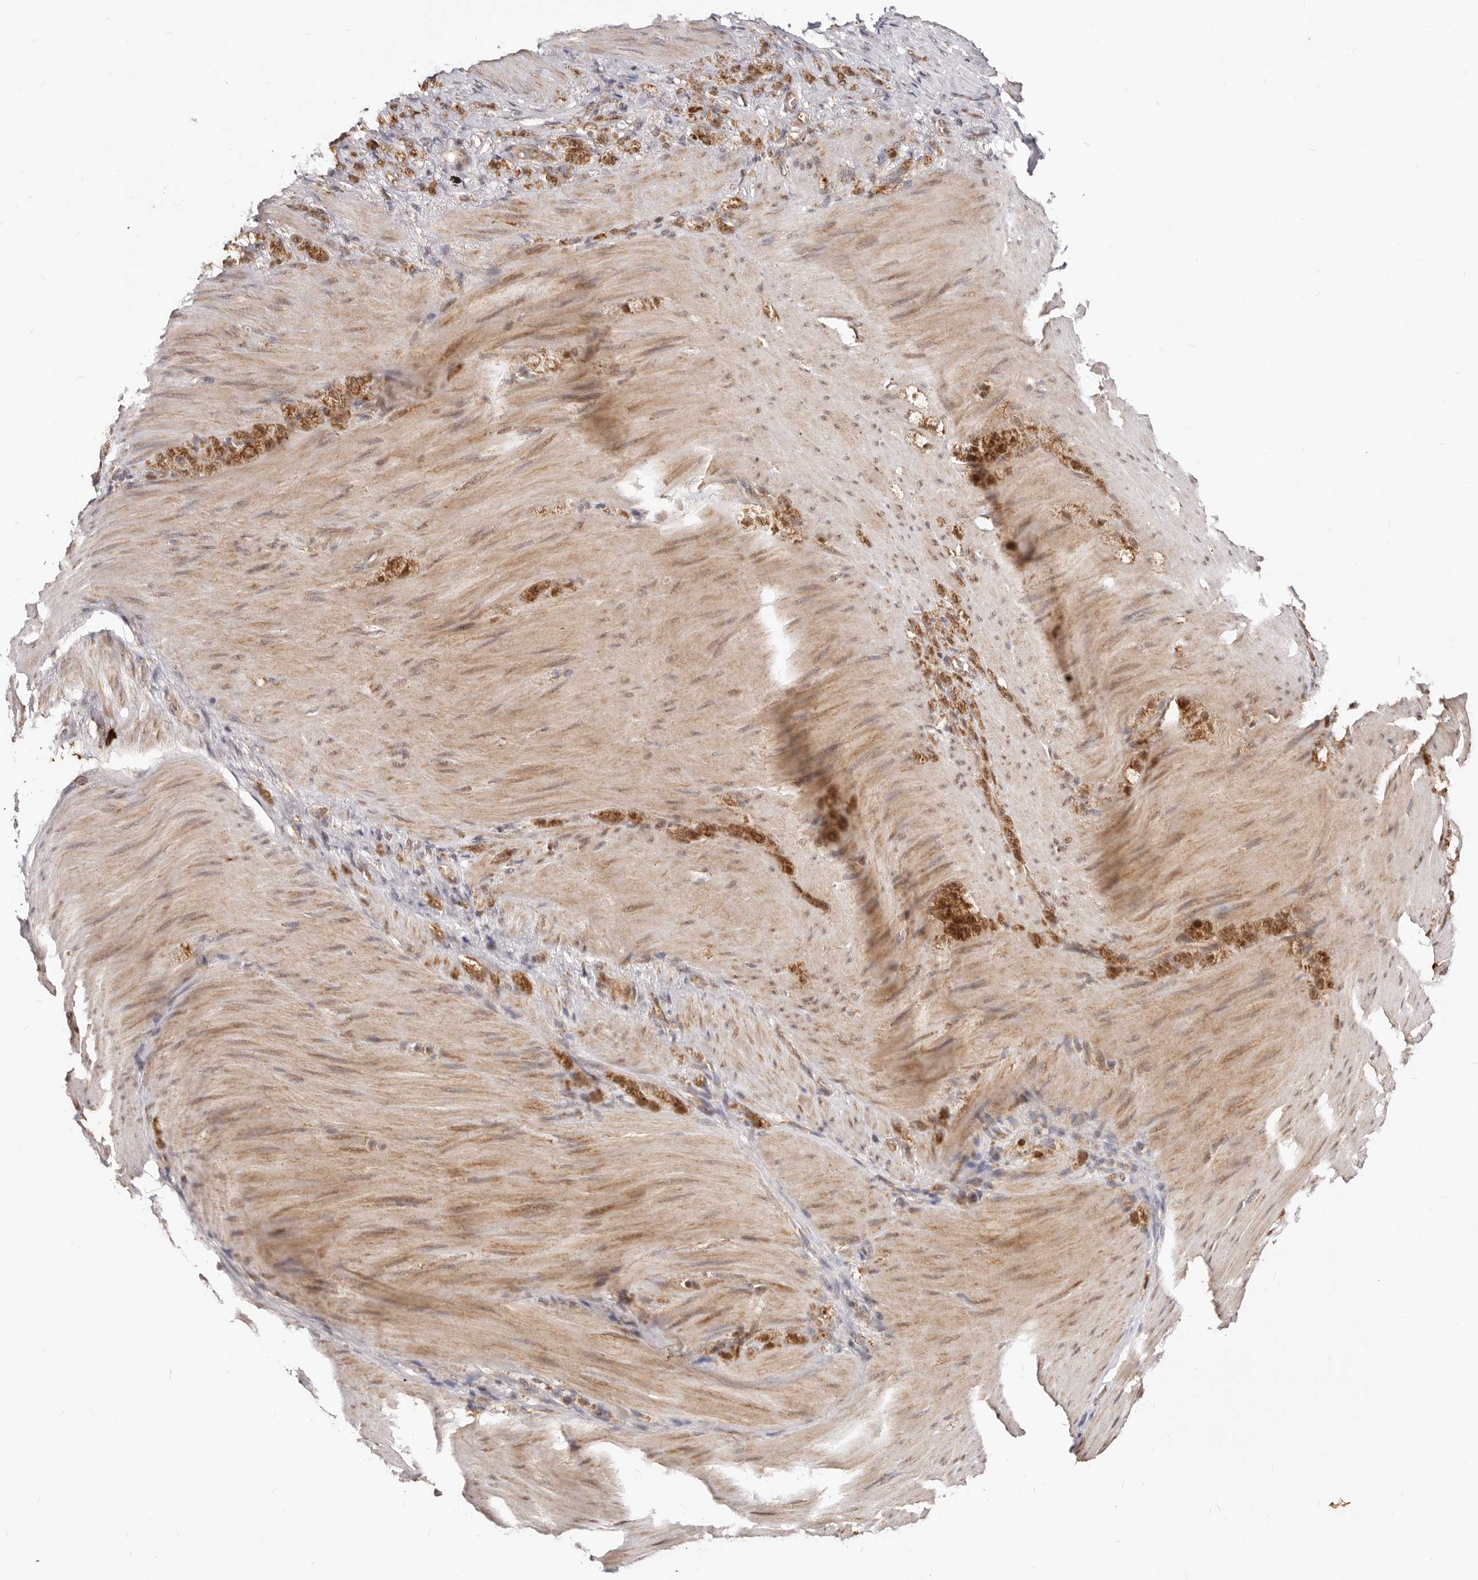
{"staining": {"intensity": "strong", "quantity": ">75%", "location": "cytoplasmic/membranous,nuclear"}, "tissue": "stomach cancer", "cell_type": "Tumor cells", "image_type": "cancer", "snomed": [{"axis": "morphology", "description": "Normal tissue, NOS"}, {"axis": "morphology", "description": "Adenocarcinoma, NOS"}, {"axis": "topography", "description": "Stomach"}], "caption": "Stomach cancer was stained to show a protein in brown. There is high levels of strong cytoplasmic/membranous and nuclear expression in about >75% of tumor cells.", "gene": "SEC14L1", "patient": {"sex": "male", "age": 82}}